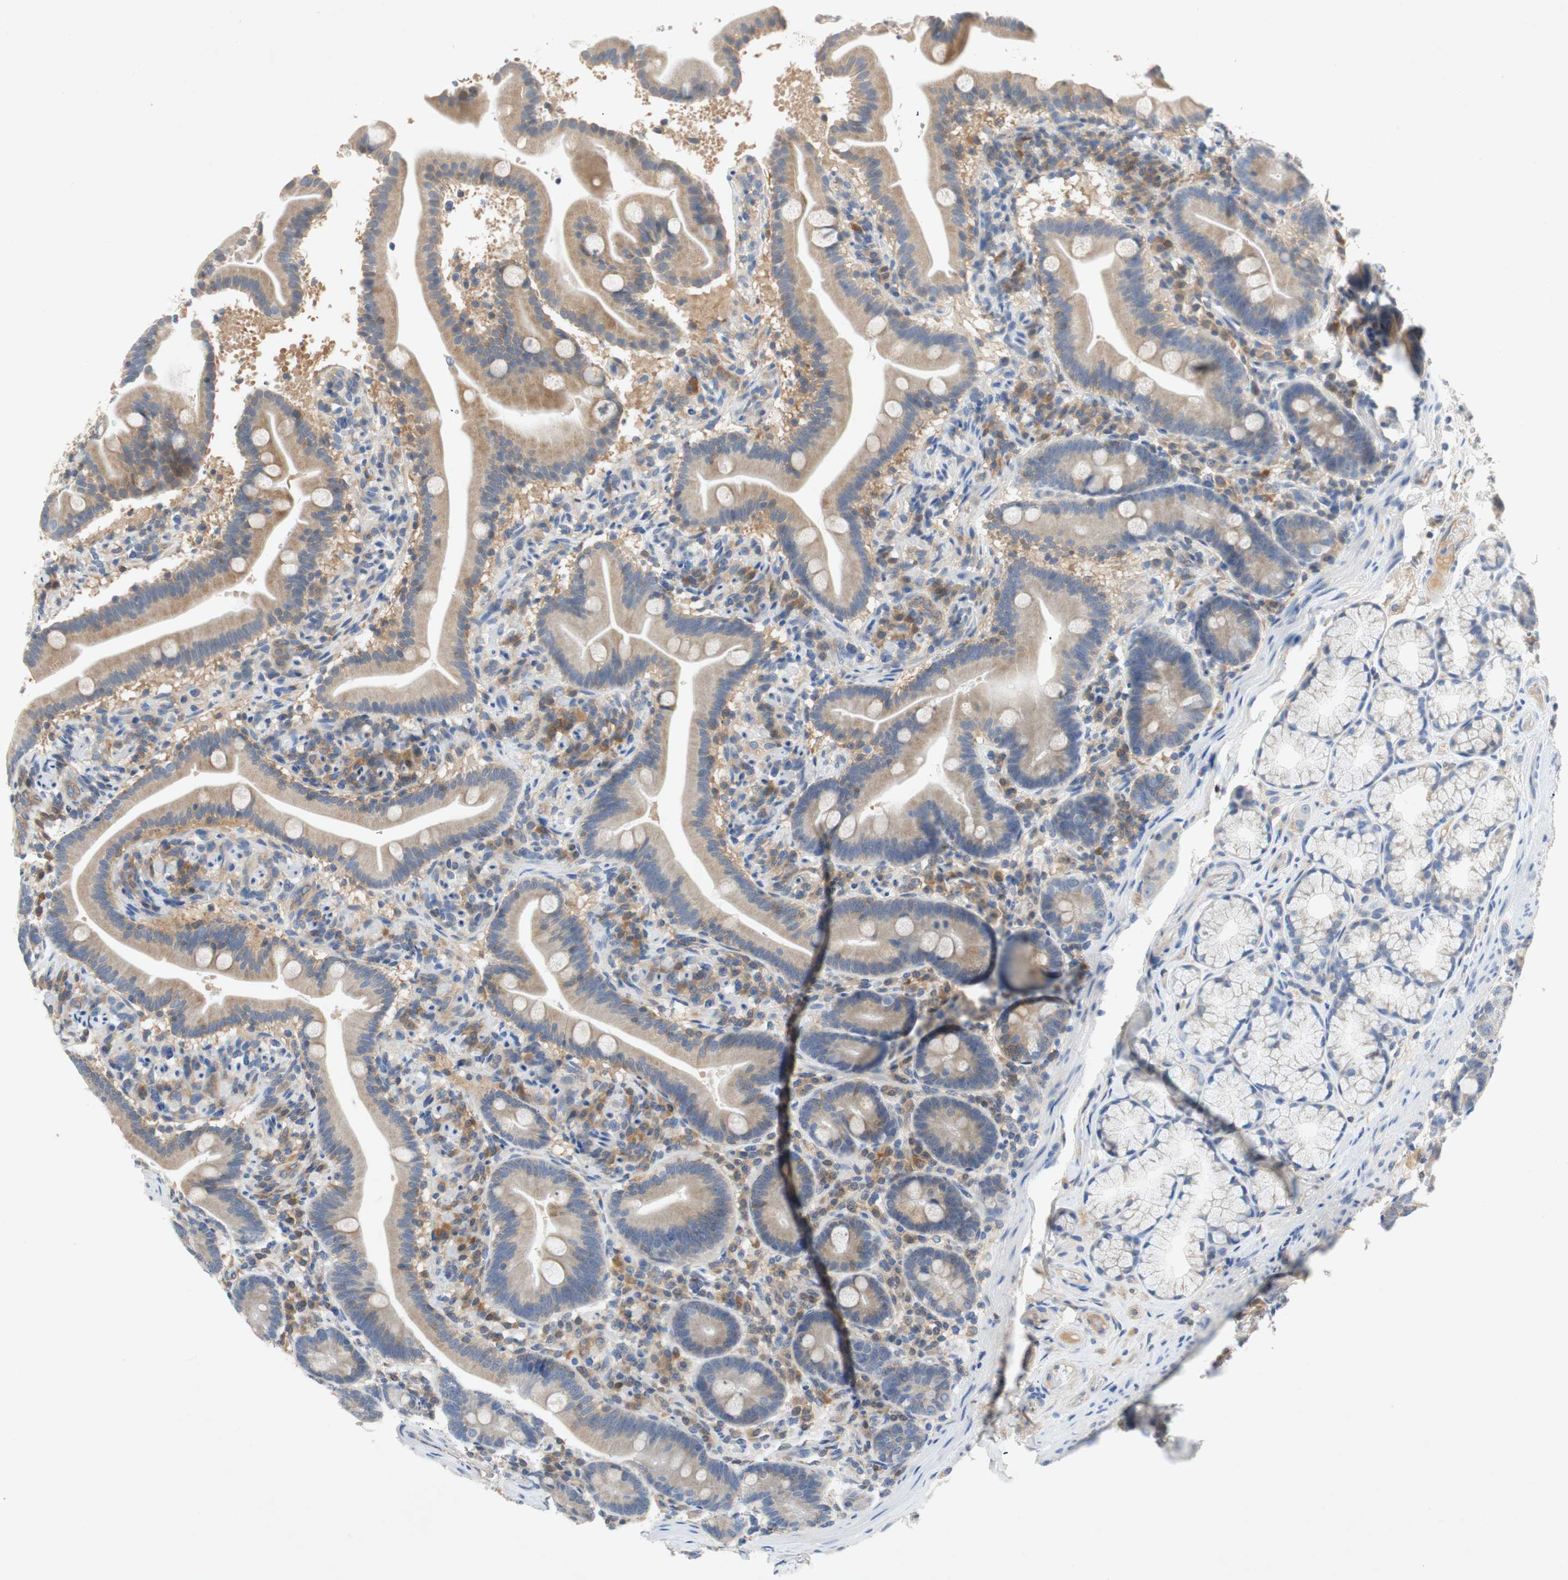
{"staining": {"intensity": "weak", "quantity": "25%-75%", "location": "cytoplasmic/membranous"}, "tissue": "duodenum", "cell_type": "Glandular cells", "image_type": "normal", "snomed": [{"axis": "morphology", "description": "Normal tissue, NOS"}, {"axis": "topography", "description": "Duodenum"}], "caption": "Immunohistochemistry (IHC) photomicrograph of normal duodenum: duodenum stained using immunohistochemistry demonstrates low levels of weak protein expression localized specifically in the cytoplasmic/membranous of glandular cells, appearing as a cytoplasmic/membranous brown color.", "gene": "RELB", "patient": {"sex": "male", "age": 54}}